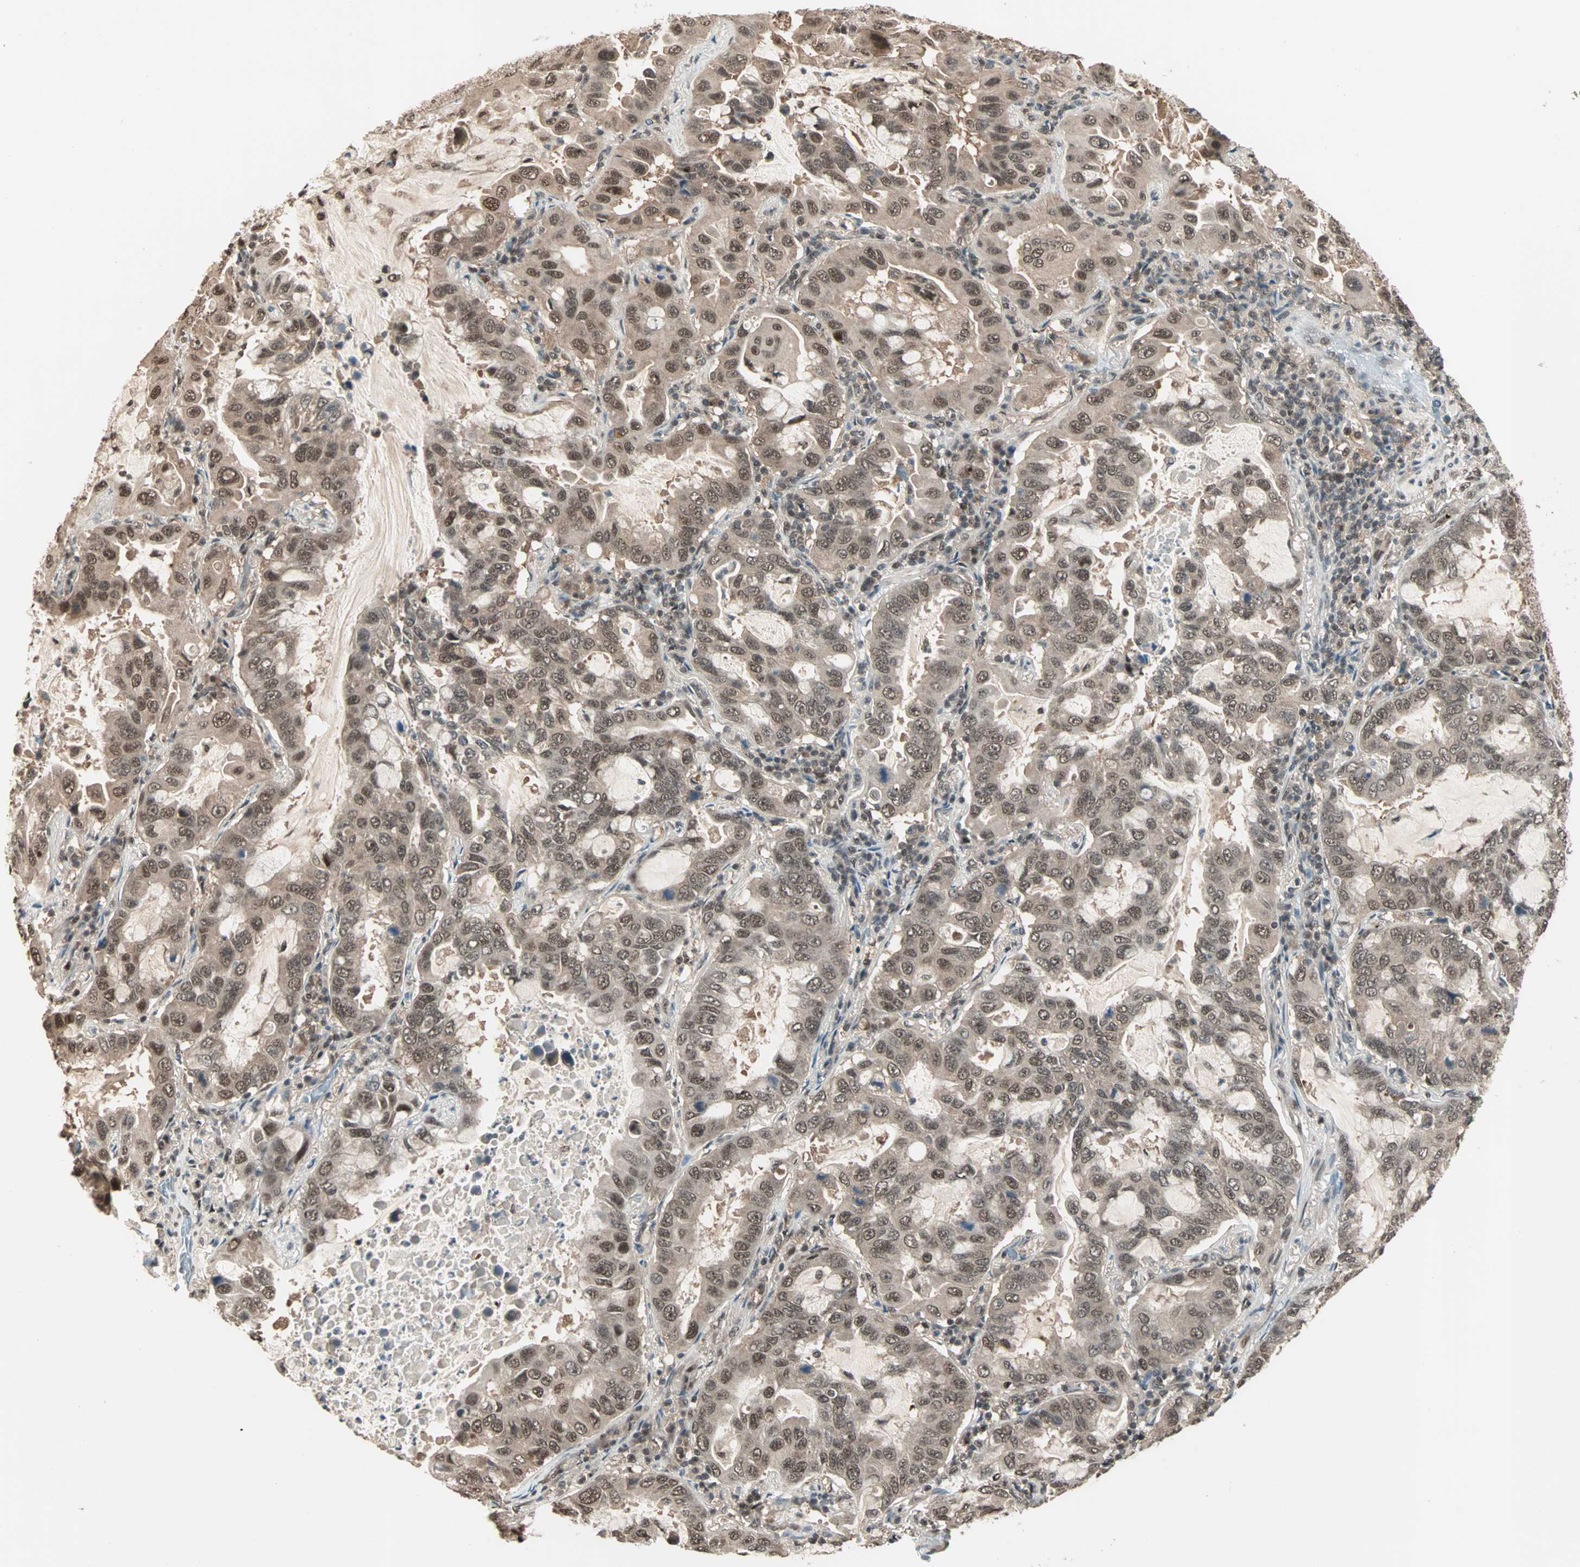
{"staining": {"intensity": "moderate", "quantity": ">75%", "location": "cytoplasmic/membranous,nuclear"}, "tissue": "lung cancer", "cell_type": "Tumor cells", "image_type": "cancer", "snomed": [{"axis": "morphology", "description": "Adenocarcinoma, NOS"}, {"axis": "topography", "description": "Lung"}], "caption": "A photomicrograph of human lung cancer stained for a protein reveals moderate cytoplasmic/membranous and nuclear brown staining in tumor cells. (DAB (3,3'-diaminobenzidine) IHC with brightfield microscopy, high magnification).", "gene": "ZNF701", "patient": {"sex": "male", "age": 64}}